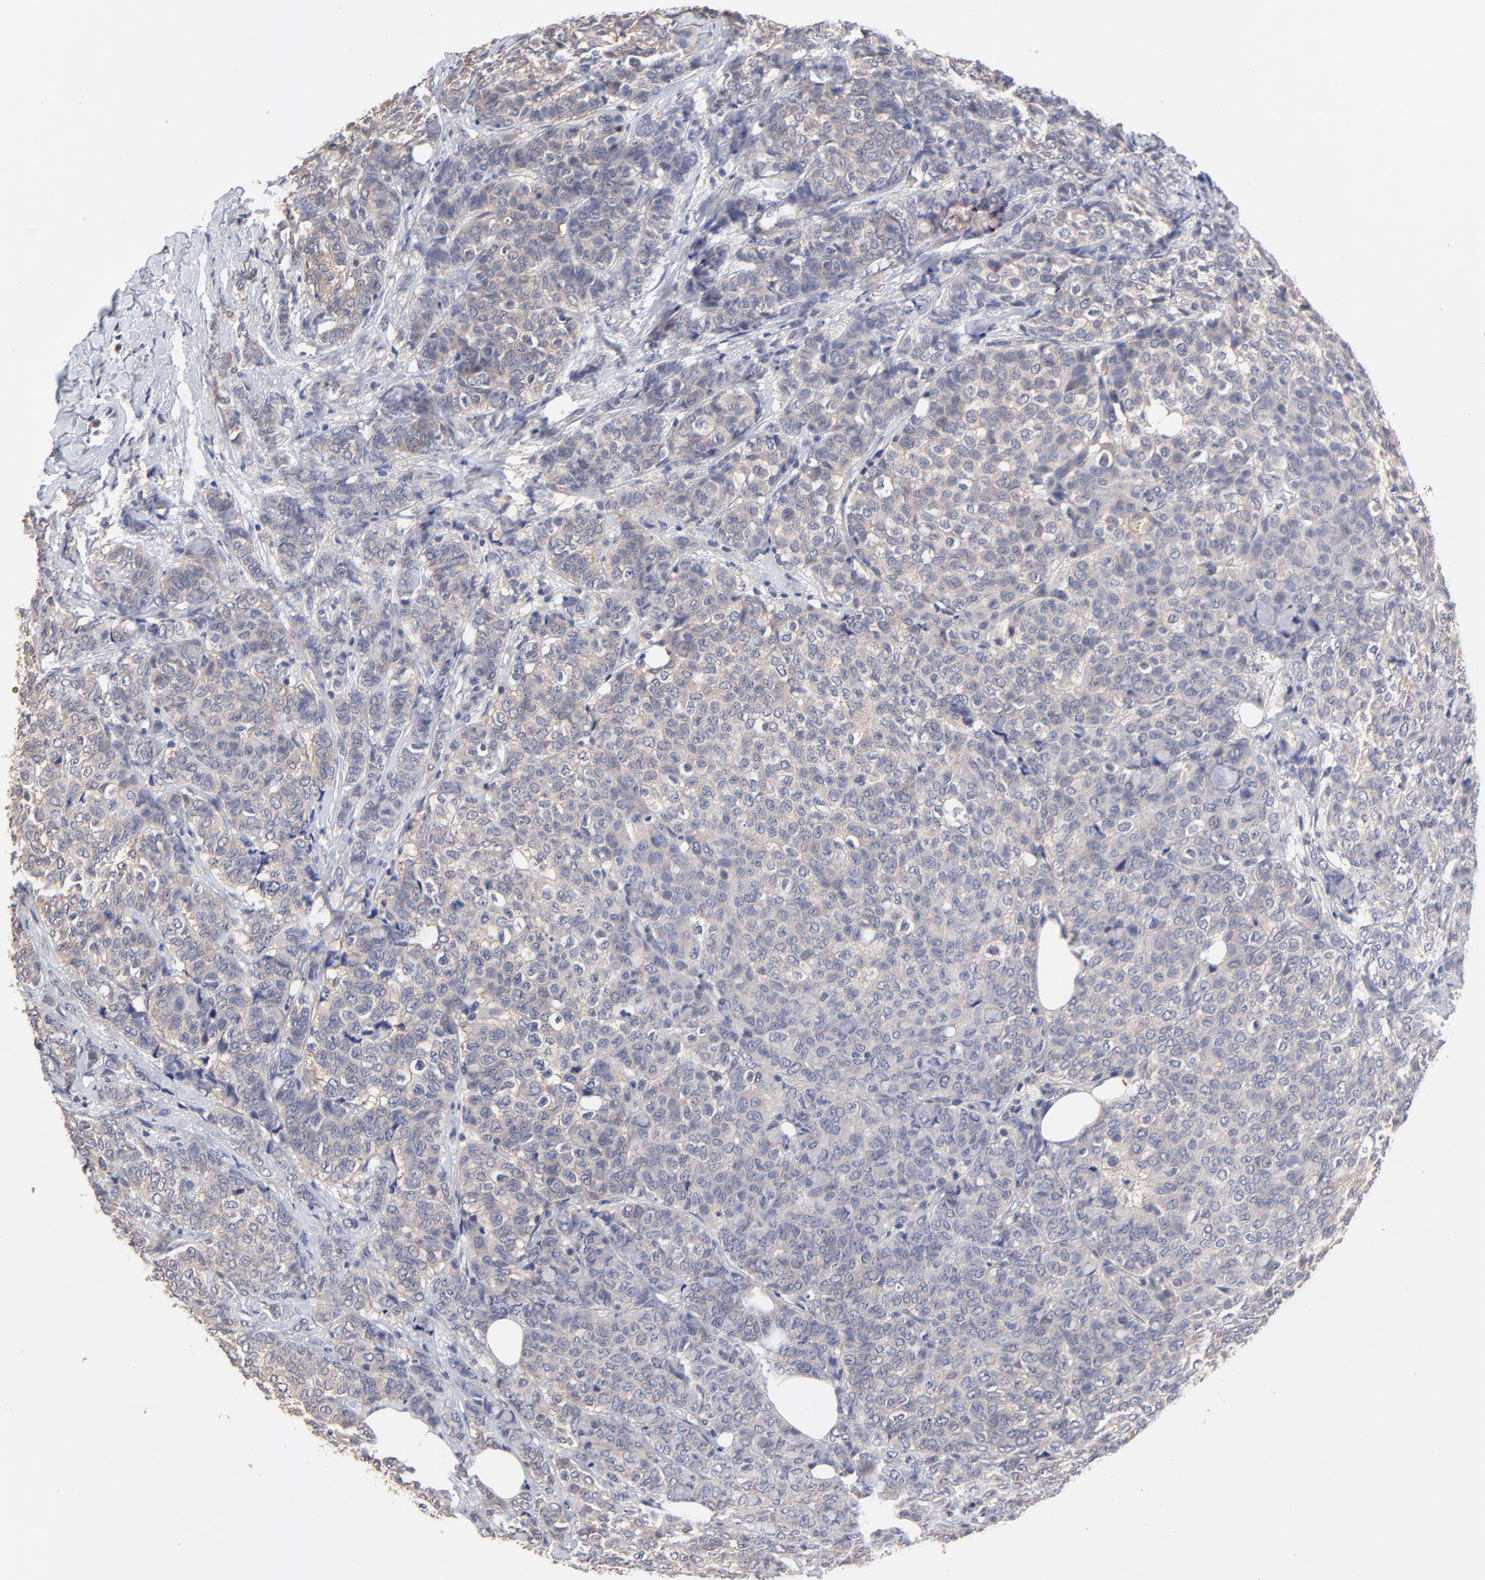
{"staining": {"intensity": "weak", "quantity": "25%-75%", "location": "cytoplasmic/membranous"}, "tissue": "breast cancer", "cell_type": "Tumor cells", "image_type": "cancer", "snomed": [{"axis": "morphology", "description": "Lobular carcinoma"}, {"axis": "topography", "description": "Breast"}], "caption": "Protein expression analysis of breast cancer (lobular carcinoma) demonstrates weak cytoplasmic/membranous expression in about 25%-75% of tumor cells.", "gene": "CCT2", "patient": {"sex": "female", "age": 60}}